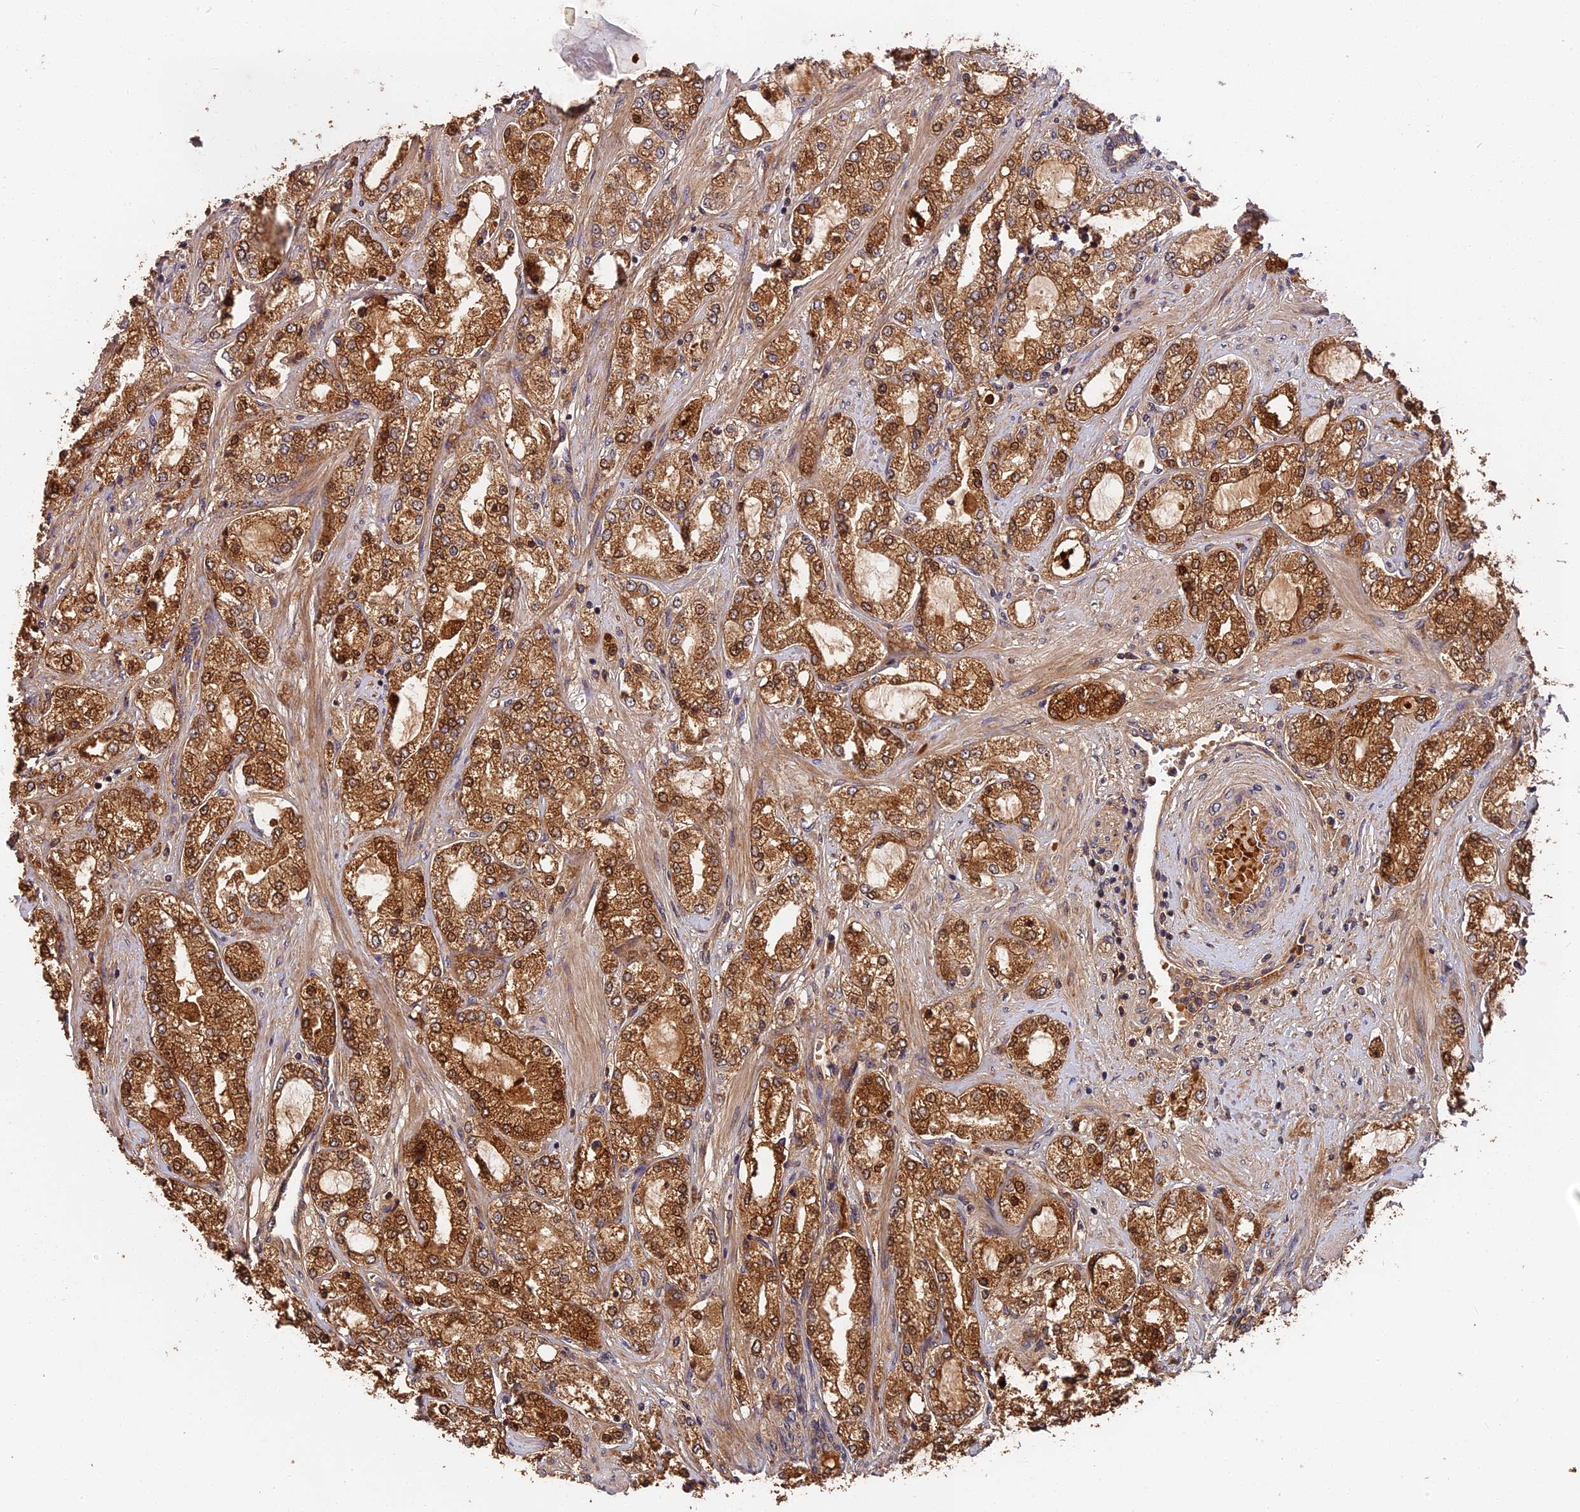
{"staining": {"intensity": "moderate", "quantity": ">75%", "location": "cytoplasmic/membranous,nuclear"}, "tissue": "prostate cancer", "cell_type": "Tumor cells", "image_type": "cancer", "snomed": [{"axis": "morphology", "description": "Adenocarcinoma, High grade"}, {"axis": "topography", "description": "Prostate"}], "caption": "DAB (3,3'-diaminobenzidine) immunohistochemical staining of prostate cancer (adenocarcinoma (high-grade)) exhibits moderate cytoplasmic/membranous and nuclear protein staining in approximately >75% of tumor cells.", "gene": "ITIH1", "patient": {"sex": "male", "age": 64}}